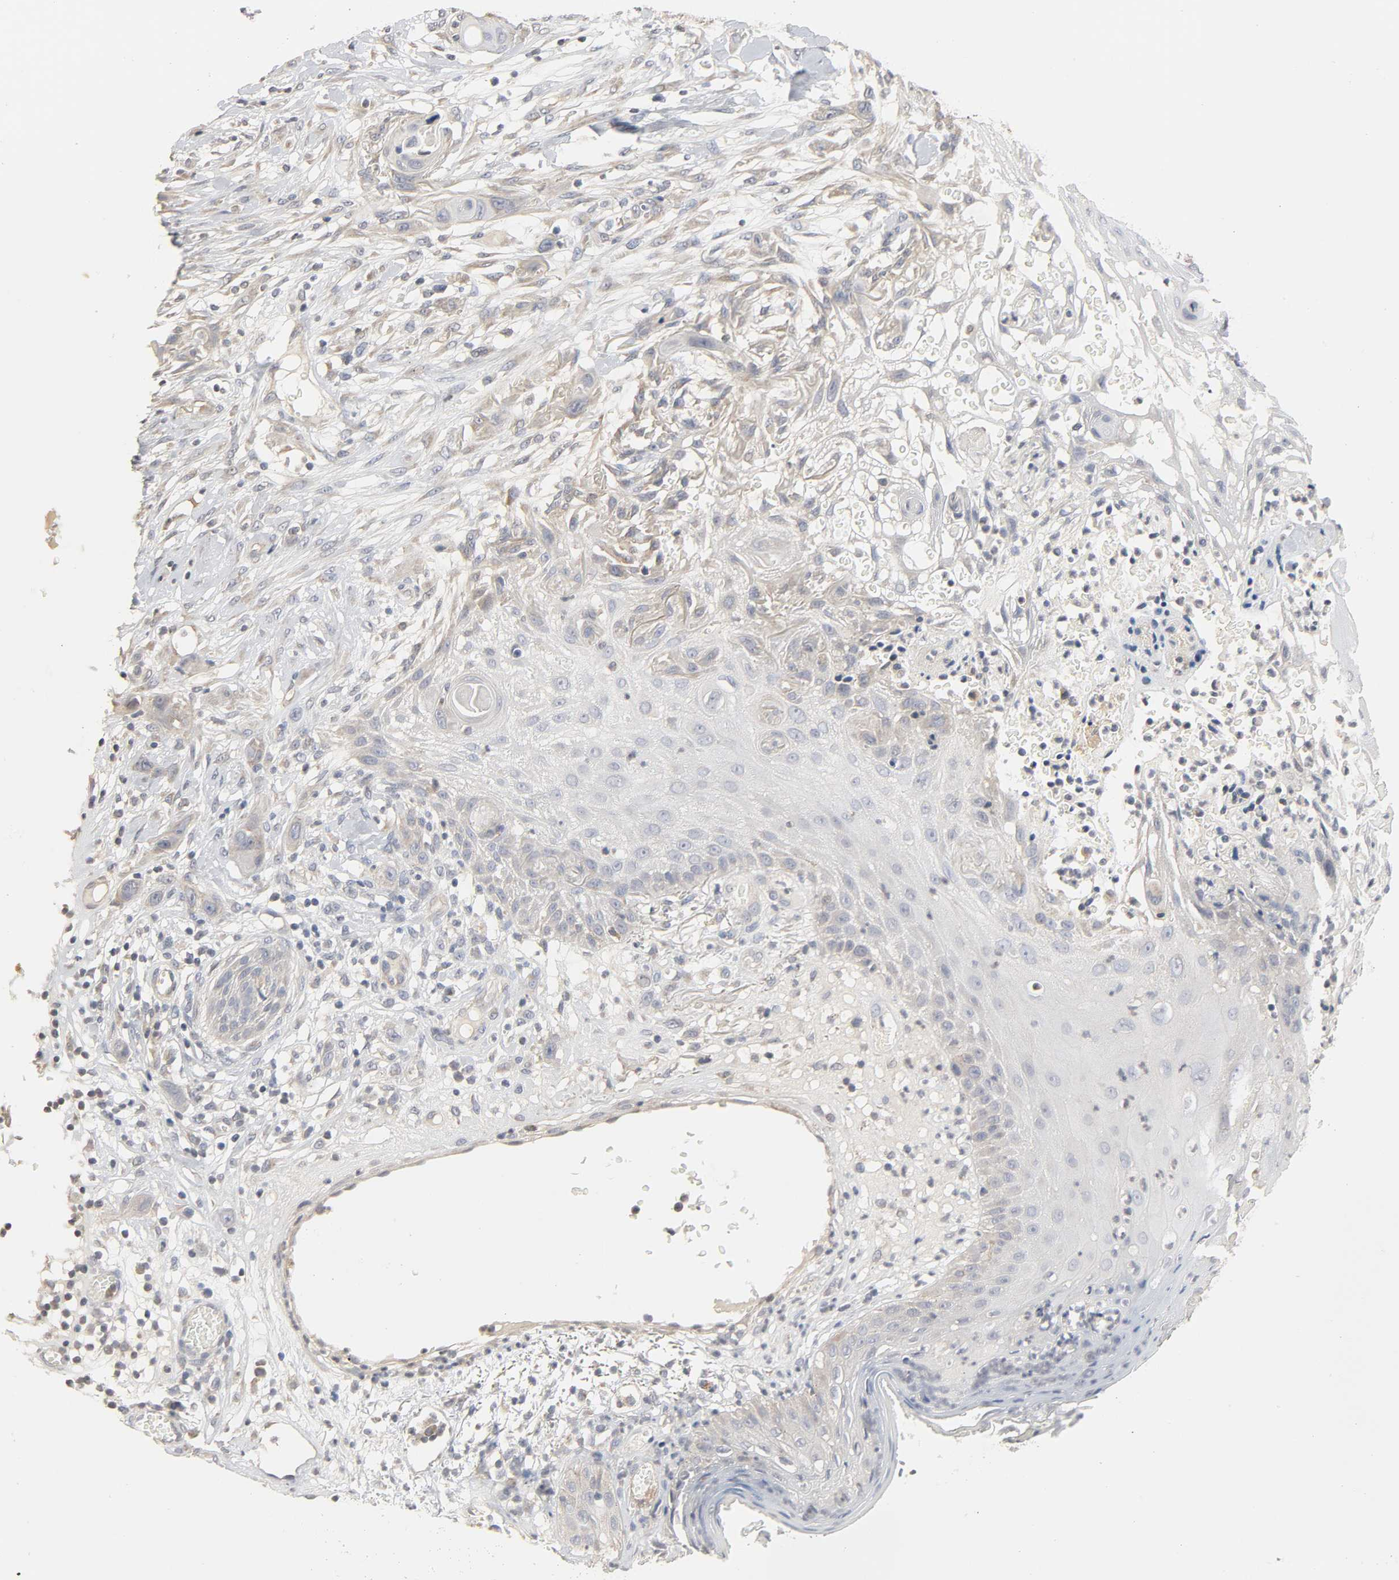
{"staining": {"intensity": "weak", "quantity": "25%-75%", "location": "cytoplasmic/membranous"}, "tissue": "skin cancer", "cell_type": "Tumor cells", "image_type": "cancer", "snomed": [{"axis": "morphology", "description": "Normal tissue, NOS"}, {"axis": "morphology", "description": "Squamous cell carcinoma, NOS"}, {"axis": "topography", "description": "Skin"}], "caption": "Immunohistochemical staining of skin cancer demonstrates low levels of weak cytoplasmic/membranous positivity in about 25%-75% of tumor cells.", "gene": "CLEC4E", "patient": {"sex": "female", "age": 59}}